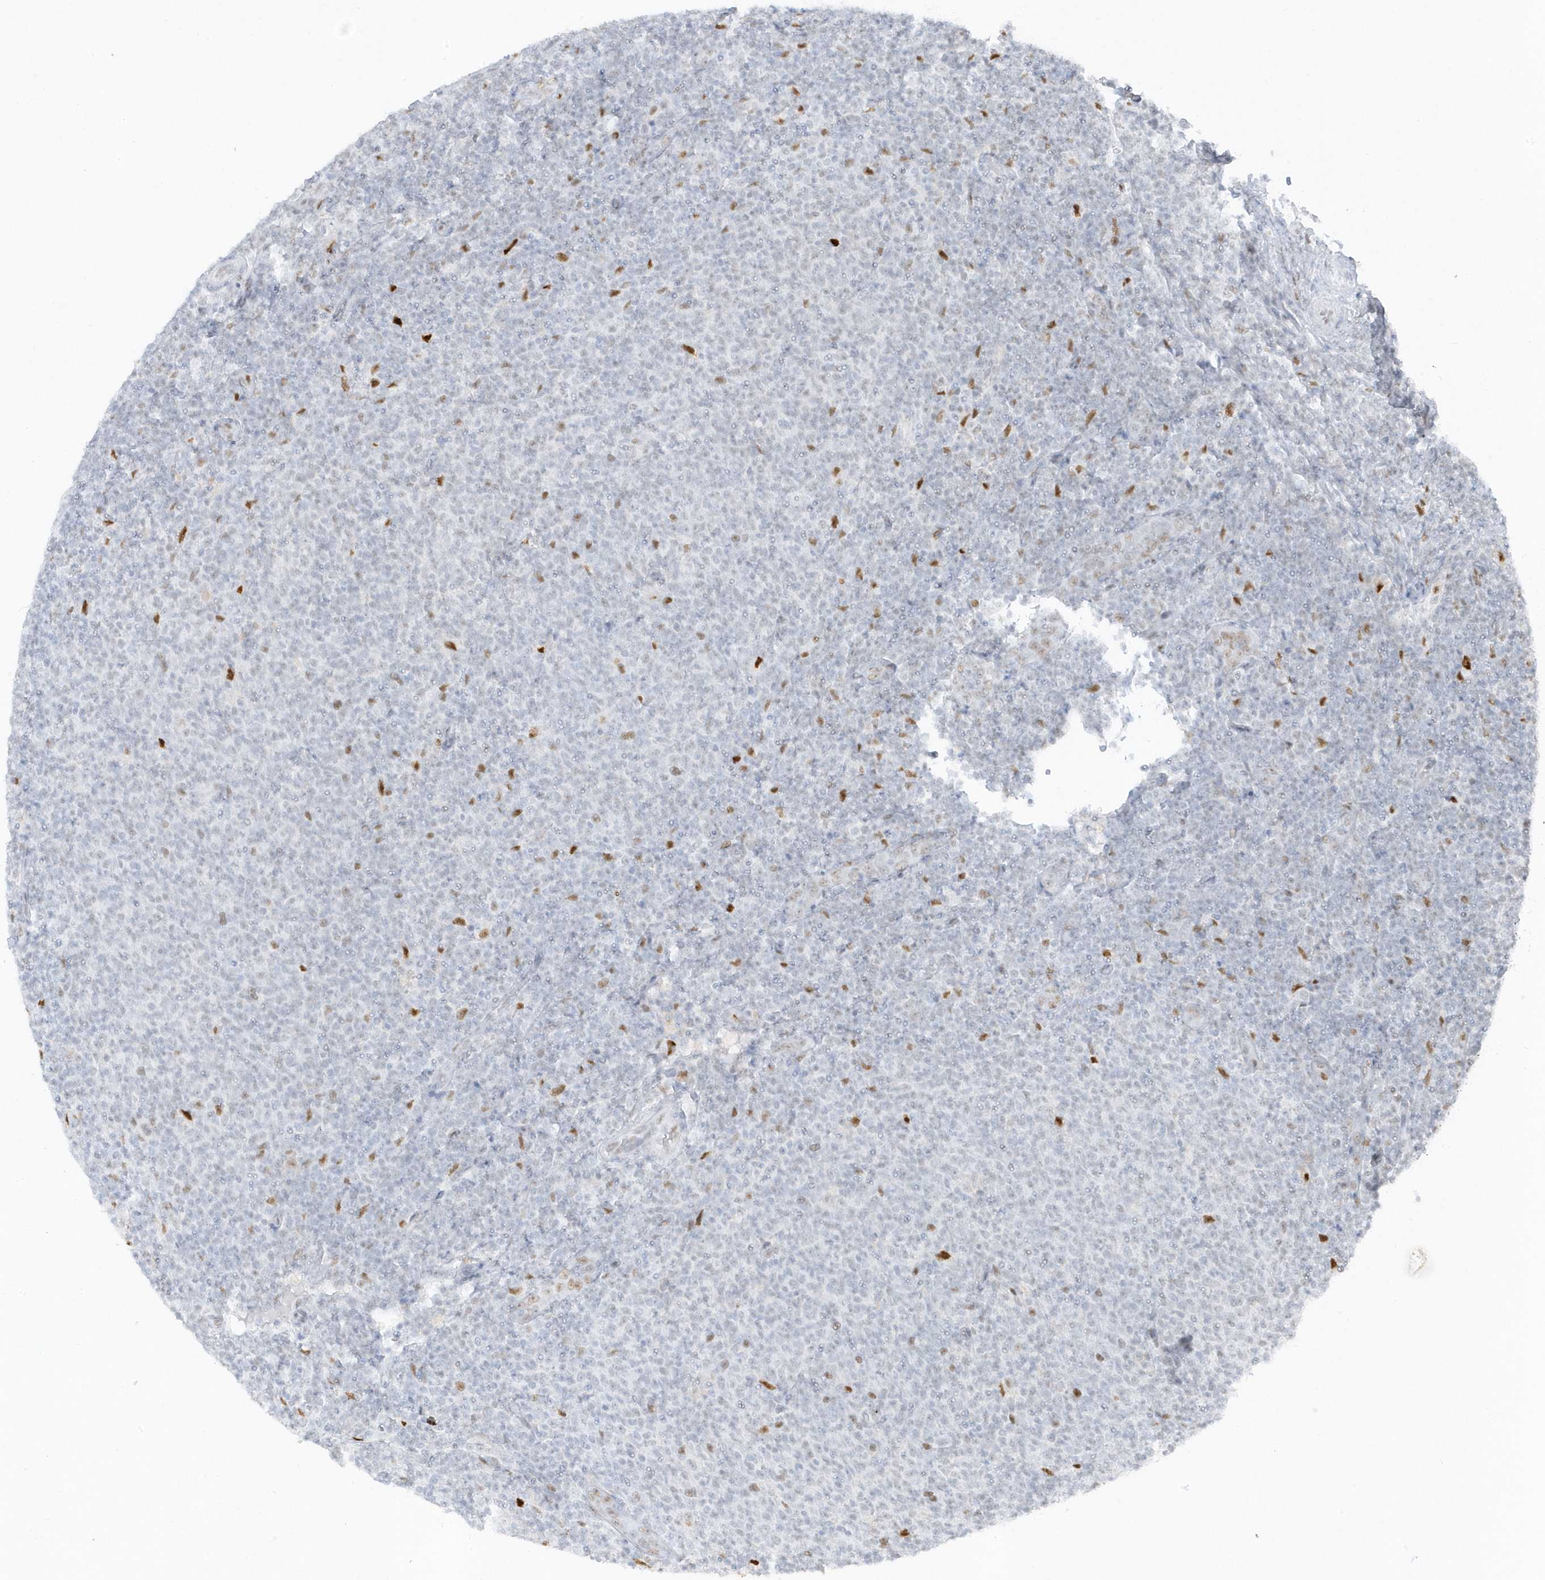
{"staining": {"intensity": "negative", "quantity": "none", "location": "none"}, "tissue": "lymphoma", "cell_type": "Tumor cells", "image_type": "cancer", "snomed": [{"axis": "morphology", "description": "Malignant lymphoma, non-Hodgkin's type, Low grade"}, {"axis": "topography", "description": "Lymph node"}], "caption": "Tumor cells are negative for protein expression in human lymphoma. The staining was performed using DAB to visualize the protein expression in brown, while the nuclei were stained in blue with hematoxylin (Magnification: 20x).", "gene": "SMIM34", "patient": {"sex": "male", "age": 66}}